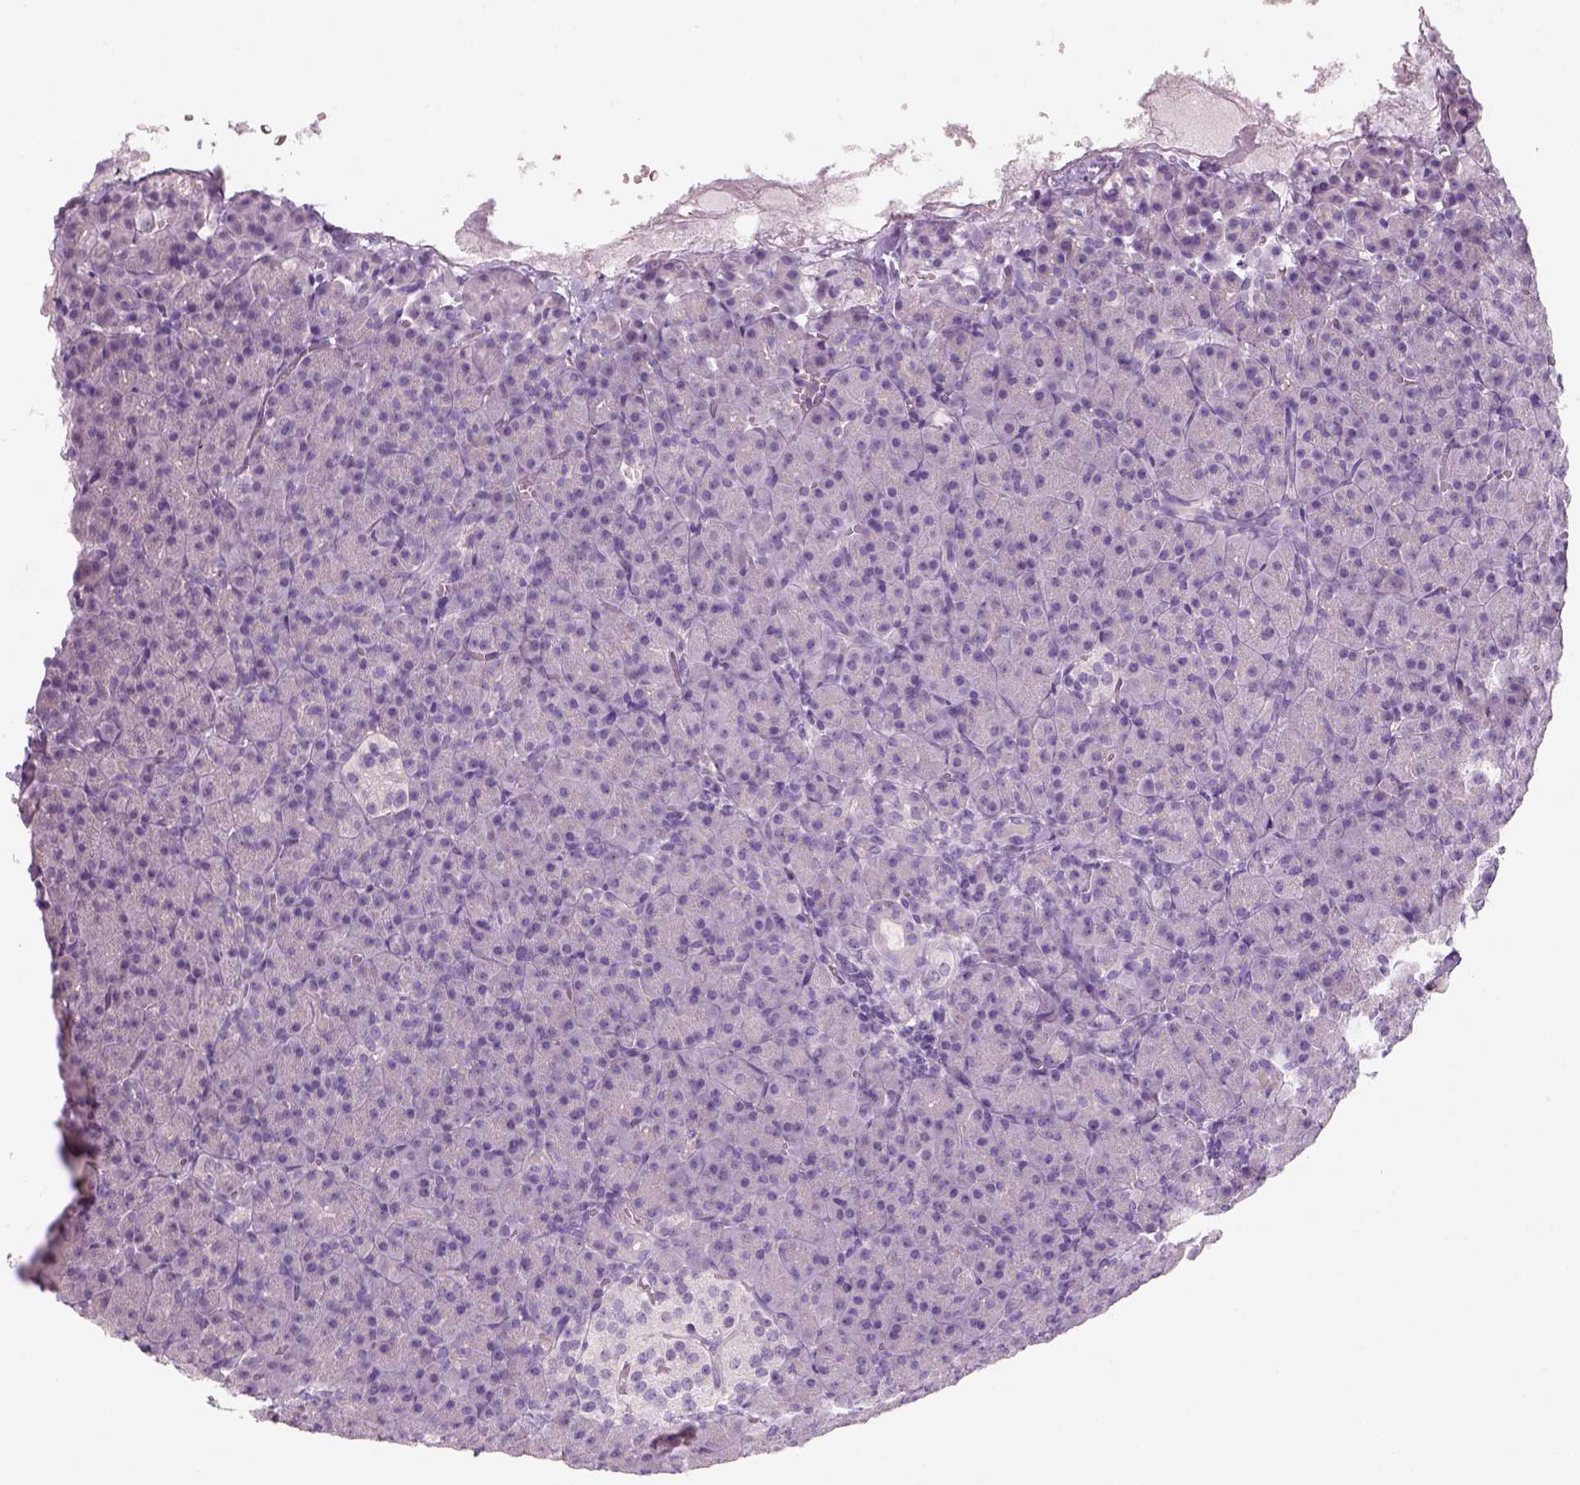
{"staining": {"intensity": "negative", "quantity": "none", "location": "none"}, "tissue": "pancreas", "cell_type": "Exocrine glandular cells", "image_type": "normal", "snomed": [{"axis": "morphology", "description": "Normal tissue, NOS"}, {"axis": "topography", "description": "Pancreas"}], "caption": "A high-resolution photomicrograph shows immunohistochemistry staining of benign pancreas, which exhibits no significant expression in exocrine glandular cells.", "gene": "KRT25", "patient": {"sex": "female", "age": 74}}